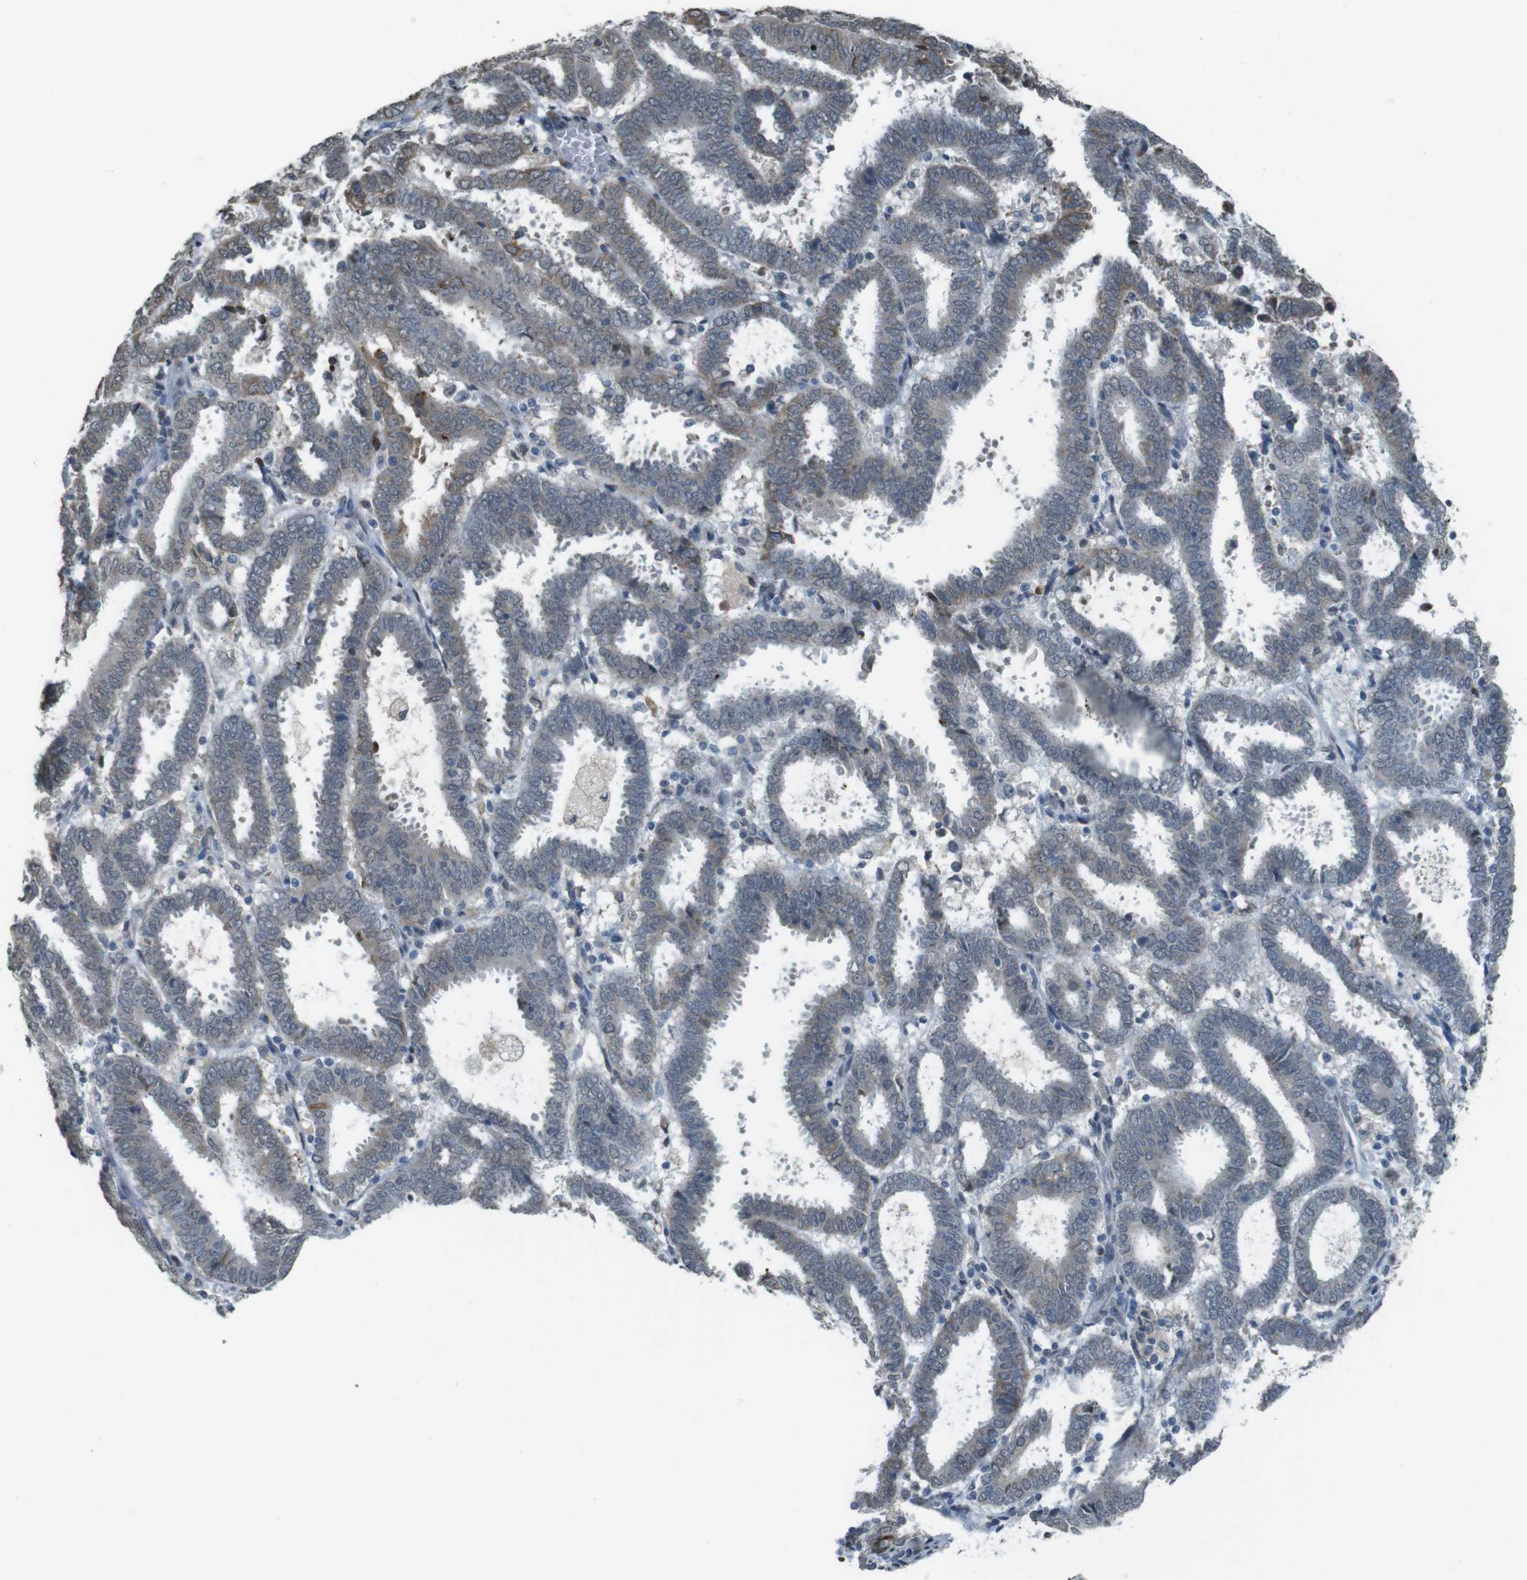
{"staining": {"intensity": "moderate", "quantity": "<25%", "location": "cytoplasmic/membranous"}, "tissue": "endometrial cancer", "cell_type": "Tumor cells", "image_type": "cancer", "snomed": [{"axis": "morphology", "description": "Adenocarcinoma, NOS"}, {"axis": "topography", "description": "Uterus"}], "caption": "Endometrial adenocarcinoma was stained to show a protein in brown. There is low levels of moderate cytoplasmic/membranous expression in about <25% of tumor cells.", "gene": "FZD10", "patient": {"sex": "female", "age": 83}}